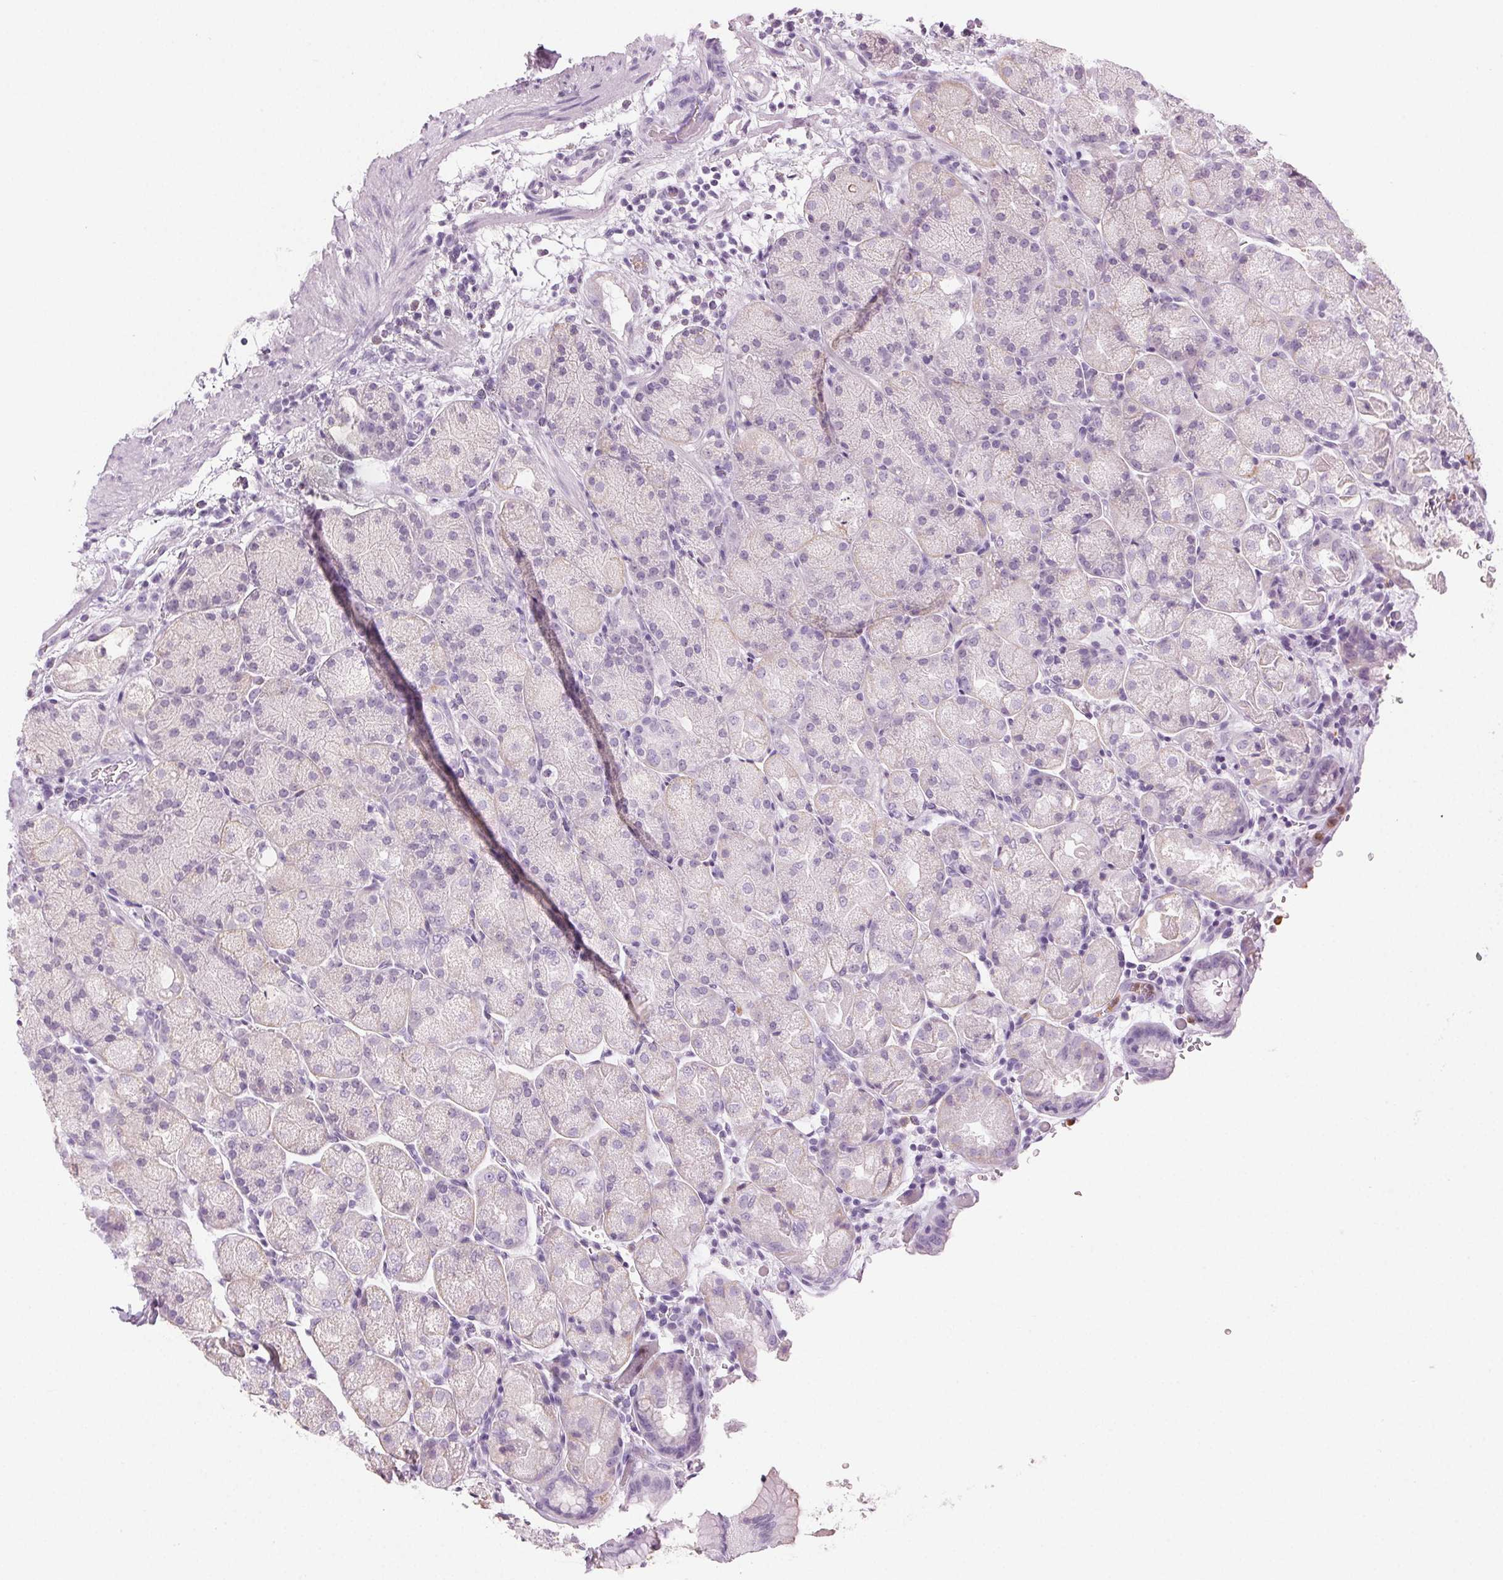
{"staining": {"intensity": "weak", "quantity": "<25%", "location": "cytoplasmic/membranous"}, "tissue": "stomach", "cell_type": "Glandular cells", "image_type": "normal", "snomed": [{"axis": "morphology", "description": "Normal tissue, NOS"}, {"axis": "topography", "description": "Stomach, upper"}, {"axis": "topography", "description": "Stomach"}, {"axis": "topography", "description": "Stomach, lower"}], "caption": "IHC photomicrograph of unremarkable stomach: human stomach stained with DAB (3,3'-diaminobenzidine) exhibits no significant protein staining in glandular cells.", "gene": "MPO", "patient": {"sex": "male", "age": 62}}